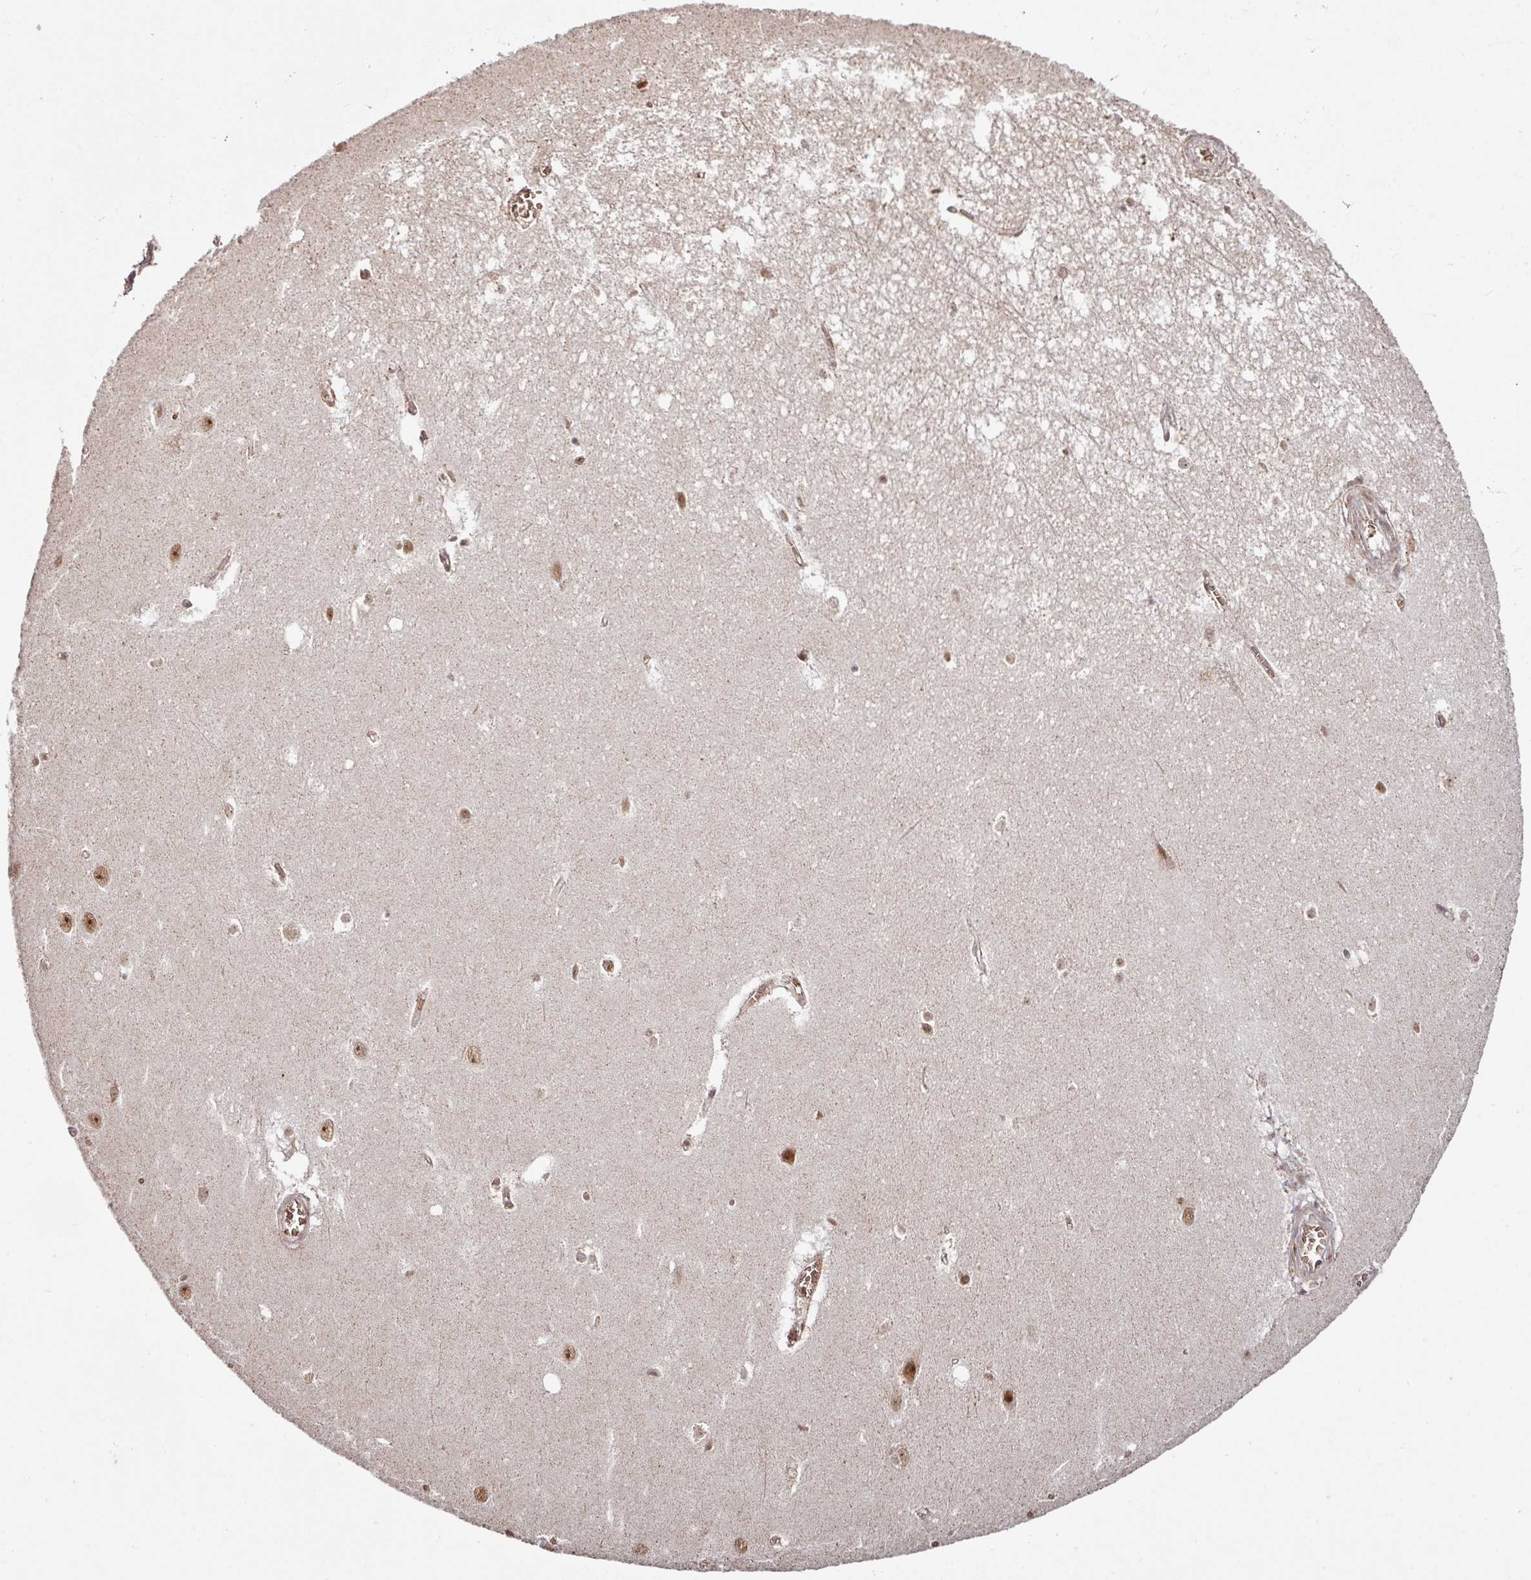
{"staining": {"intensity": "moderate", "quantity": "25%-75%", "location": "nuclear"}, "tissue": "hippocampus", "cell_type": "Glial cells", "image_type": "normal", "snomed": [{"axis": "morphology", "description": "Normal tissue, NOS"}, {"axis": "topography", "description": "Hippocampus"}], "caption": "Normal hippocampus shows moderate nuclear staining in approximately 25%-75% of glial cells, visualized by immunohistochemistry.", "gene": "PHF23", "patient": {"sex": "female", "age": 64}}